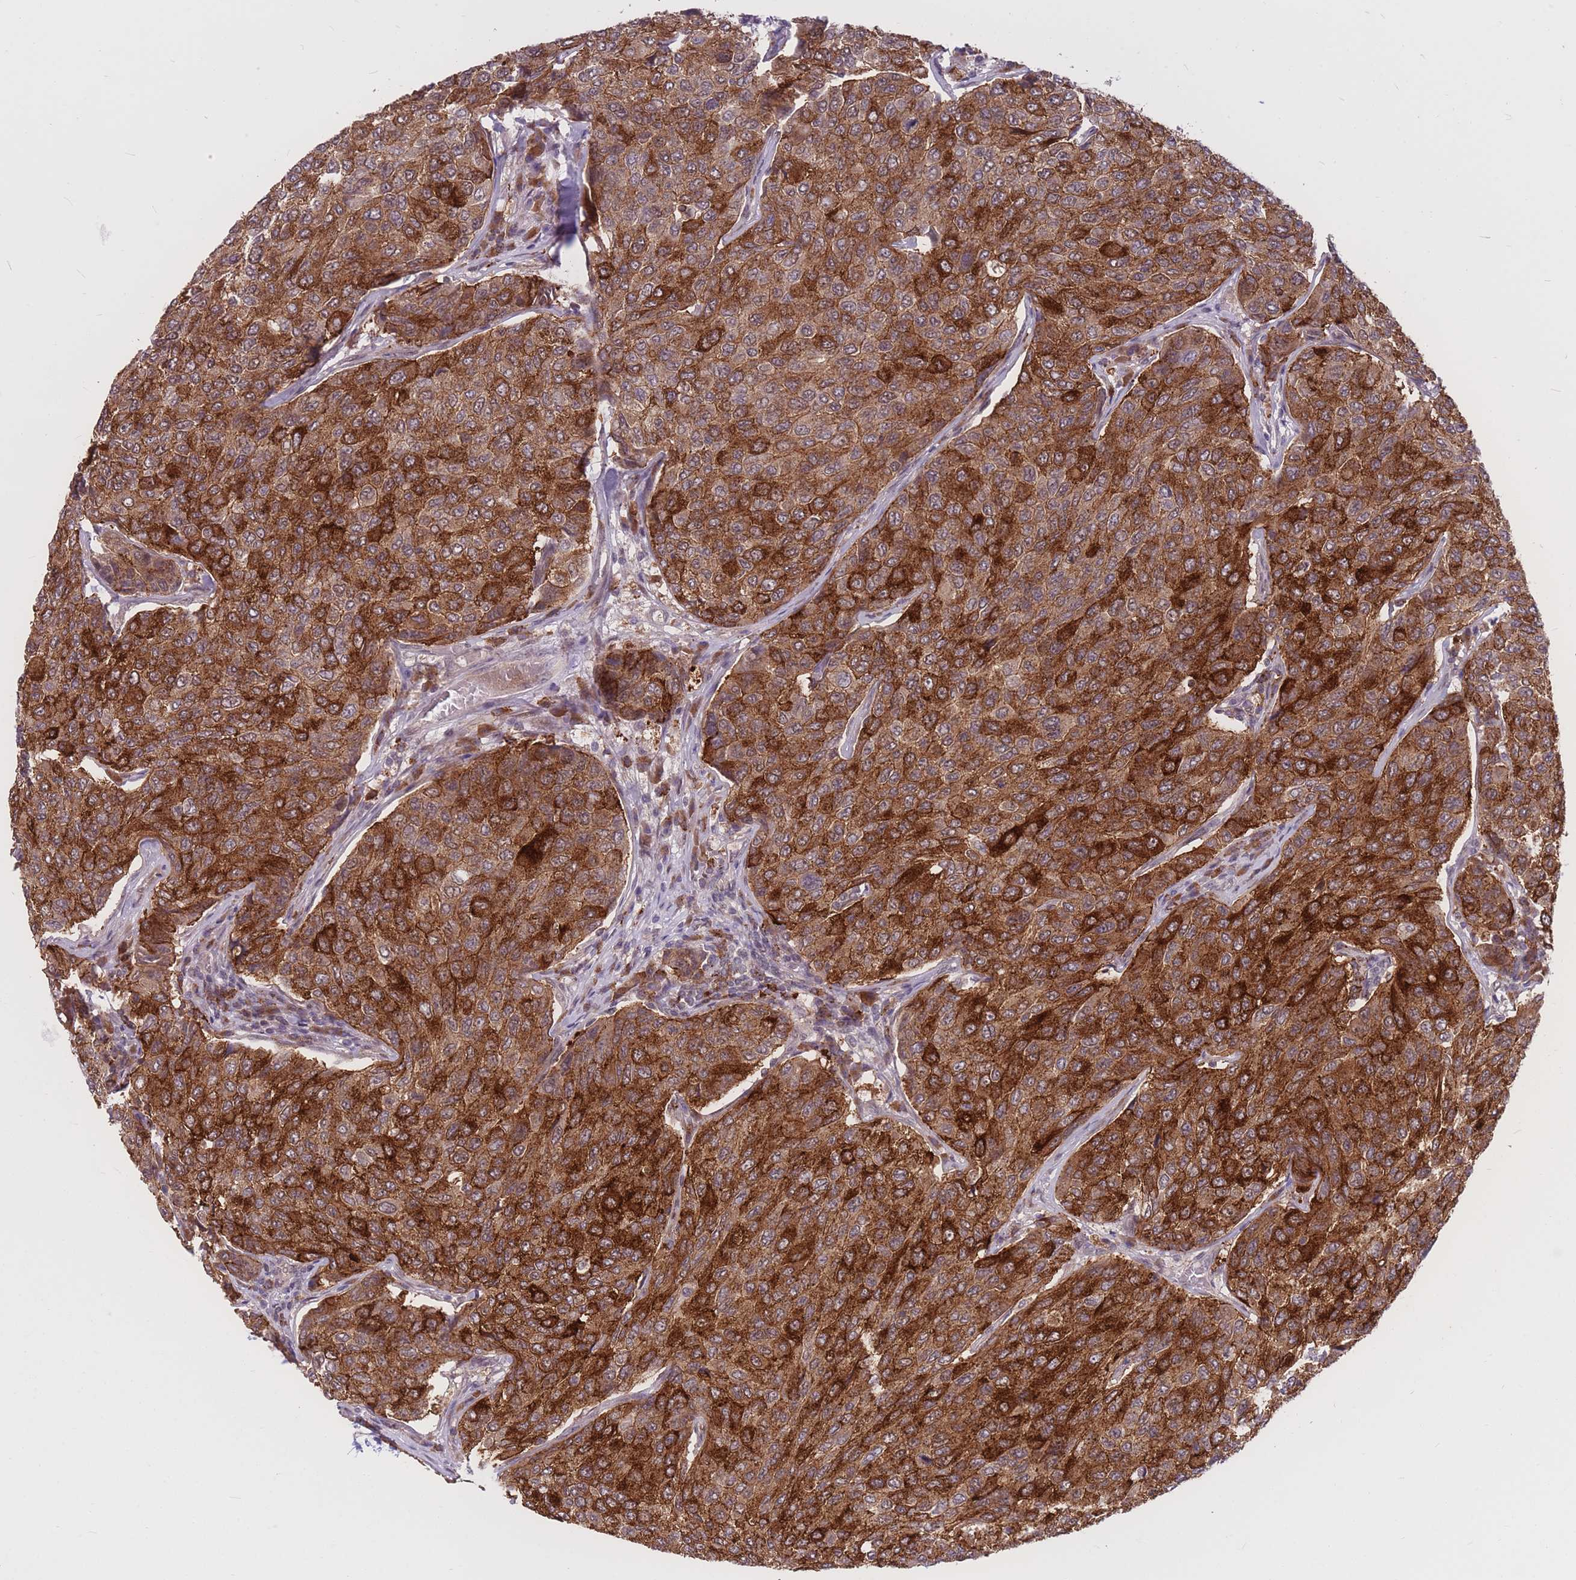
{"staining": {"intensity": "strong", "quantity": ">75%", "location": "cytoplasmic/membranous"}, "tissue": "breast cancer", "cell_type": "Tumor cells", "image_type": "cancer", "snomed": [{"axis": "morphology", "description": "Duct carcinoma"}, {"axis": "topography", "description": "Breast"}], "caption": "Breast infiltrating ductal carcinoma stained with DAB (3,3'-diaminobenzidine) immunohistochemistry exhibits high levels of strong cytoplasmic/membranous positivity in approximately >75% of tumor cells.", "gene": "TCF20", "patient": {"sex": "female", "age": 55}}